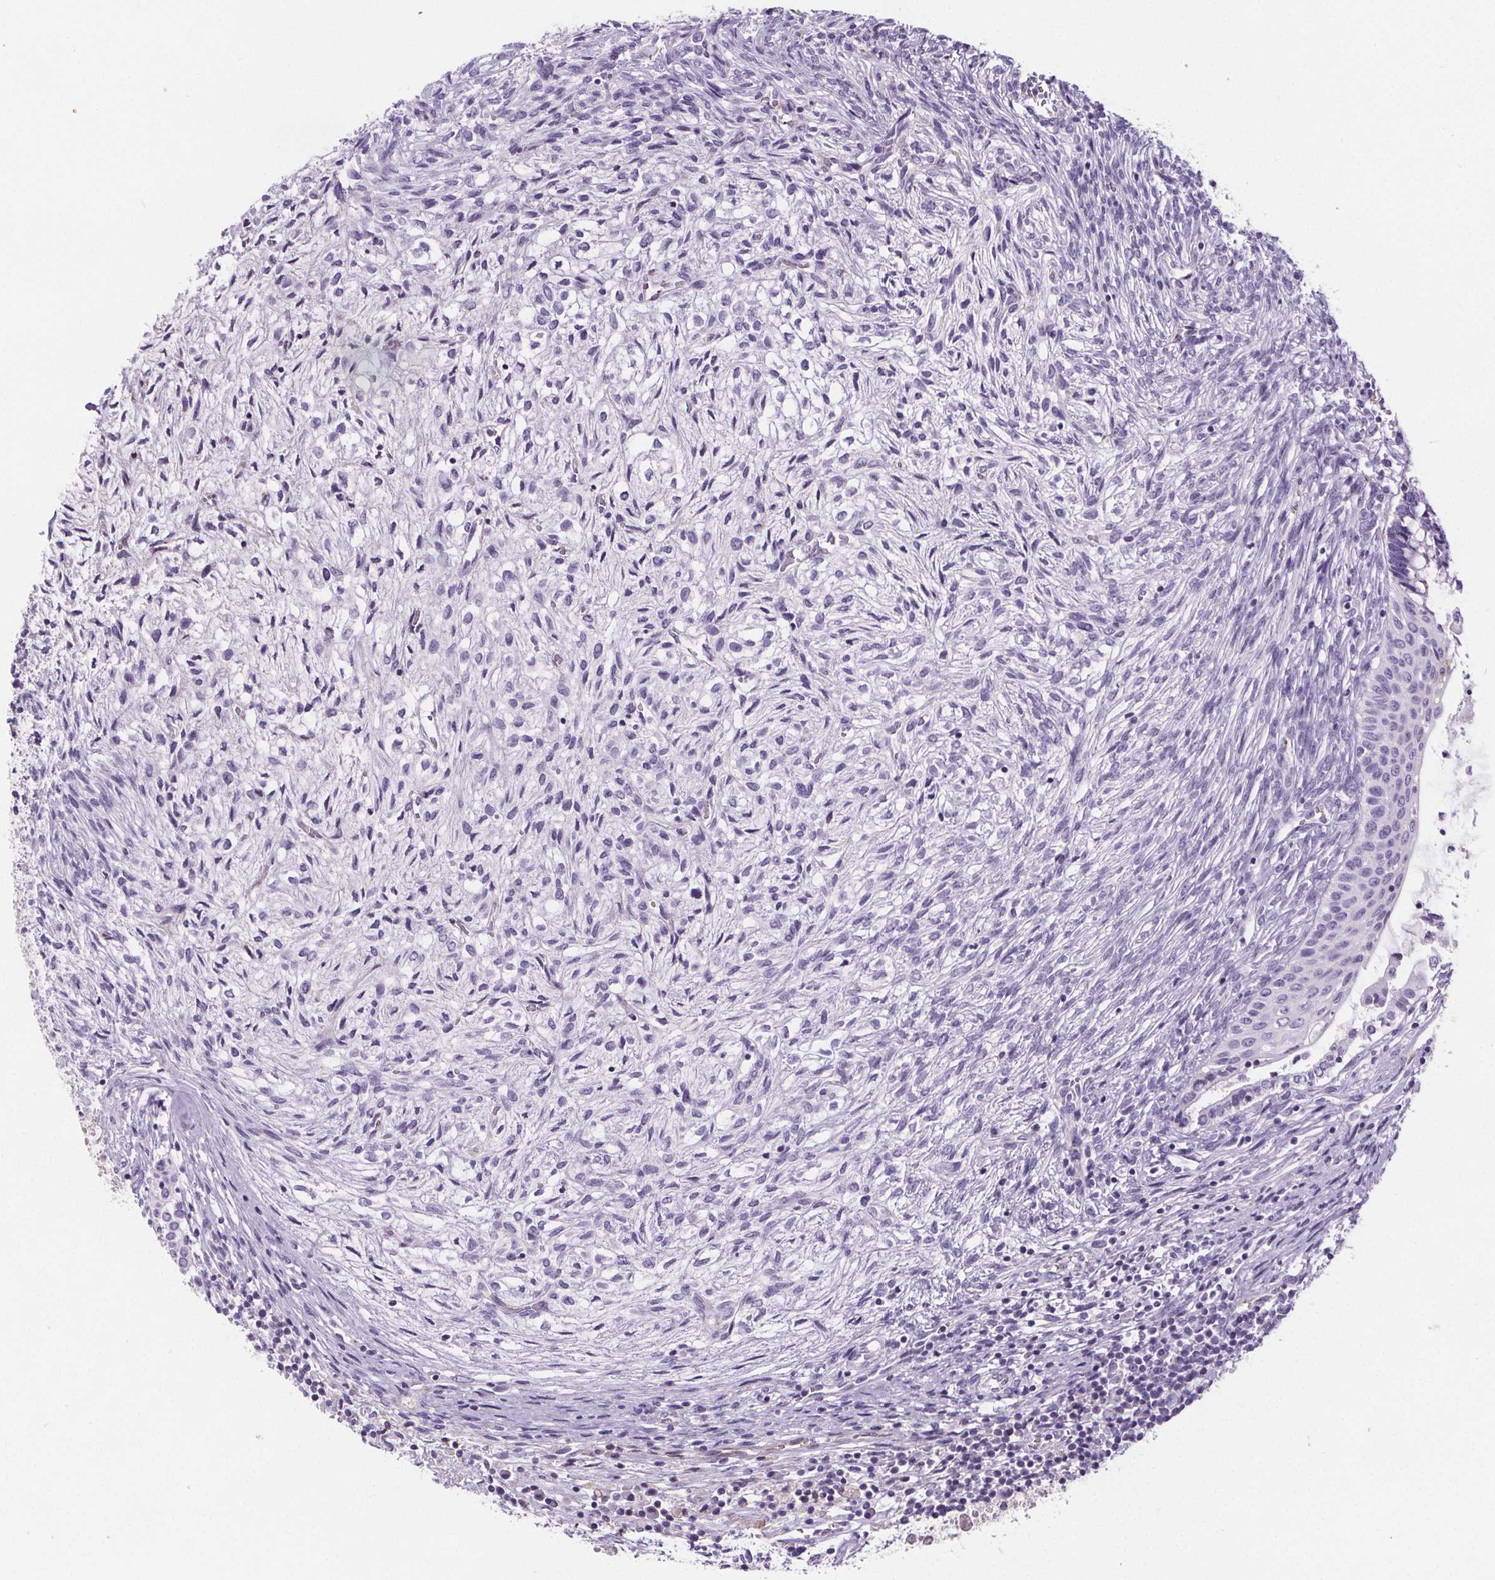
{"staining": {"intensity": "negative", "quantity": "none", "location": "none"}, "tissue": "testis cancer", "cell_type": "Tumor cells", "image_type": "cancer", "snomed": [{"axis": "morphology", "description": "Carcinoma, Embryonal, NOS"}, {"axis": "topography", "description": "Testis"}], "caption": "Immunohistochemical staining of human testis embryonal carcinoma demonstrates no significant positivity in tumor cells.", "gene": "CD5L", "patient": {"sex": "male", "age": 37}}